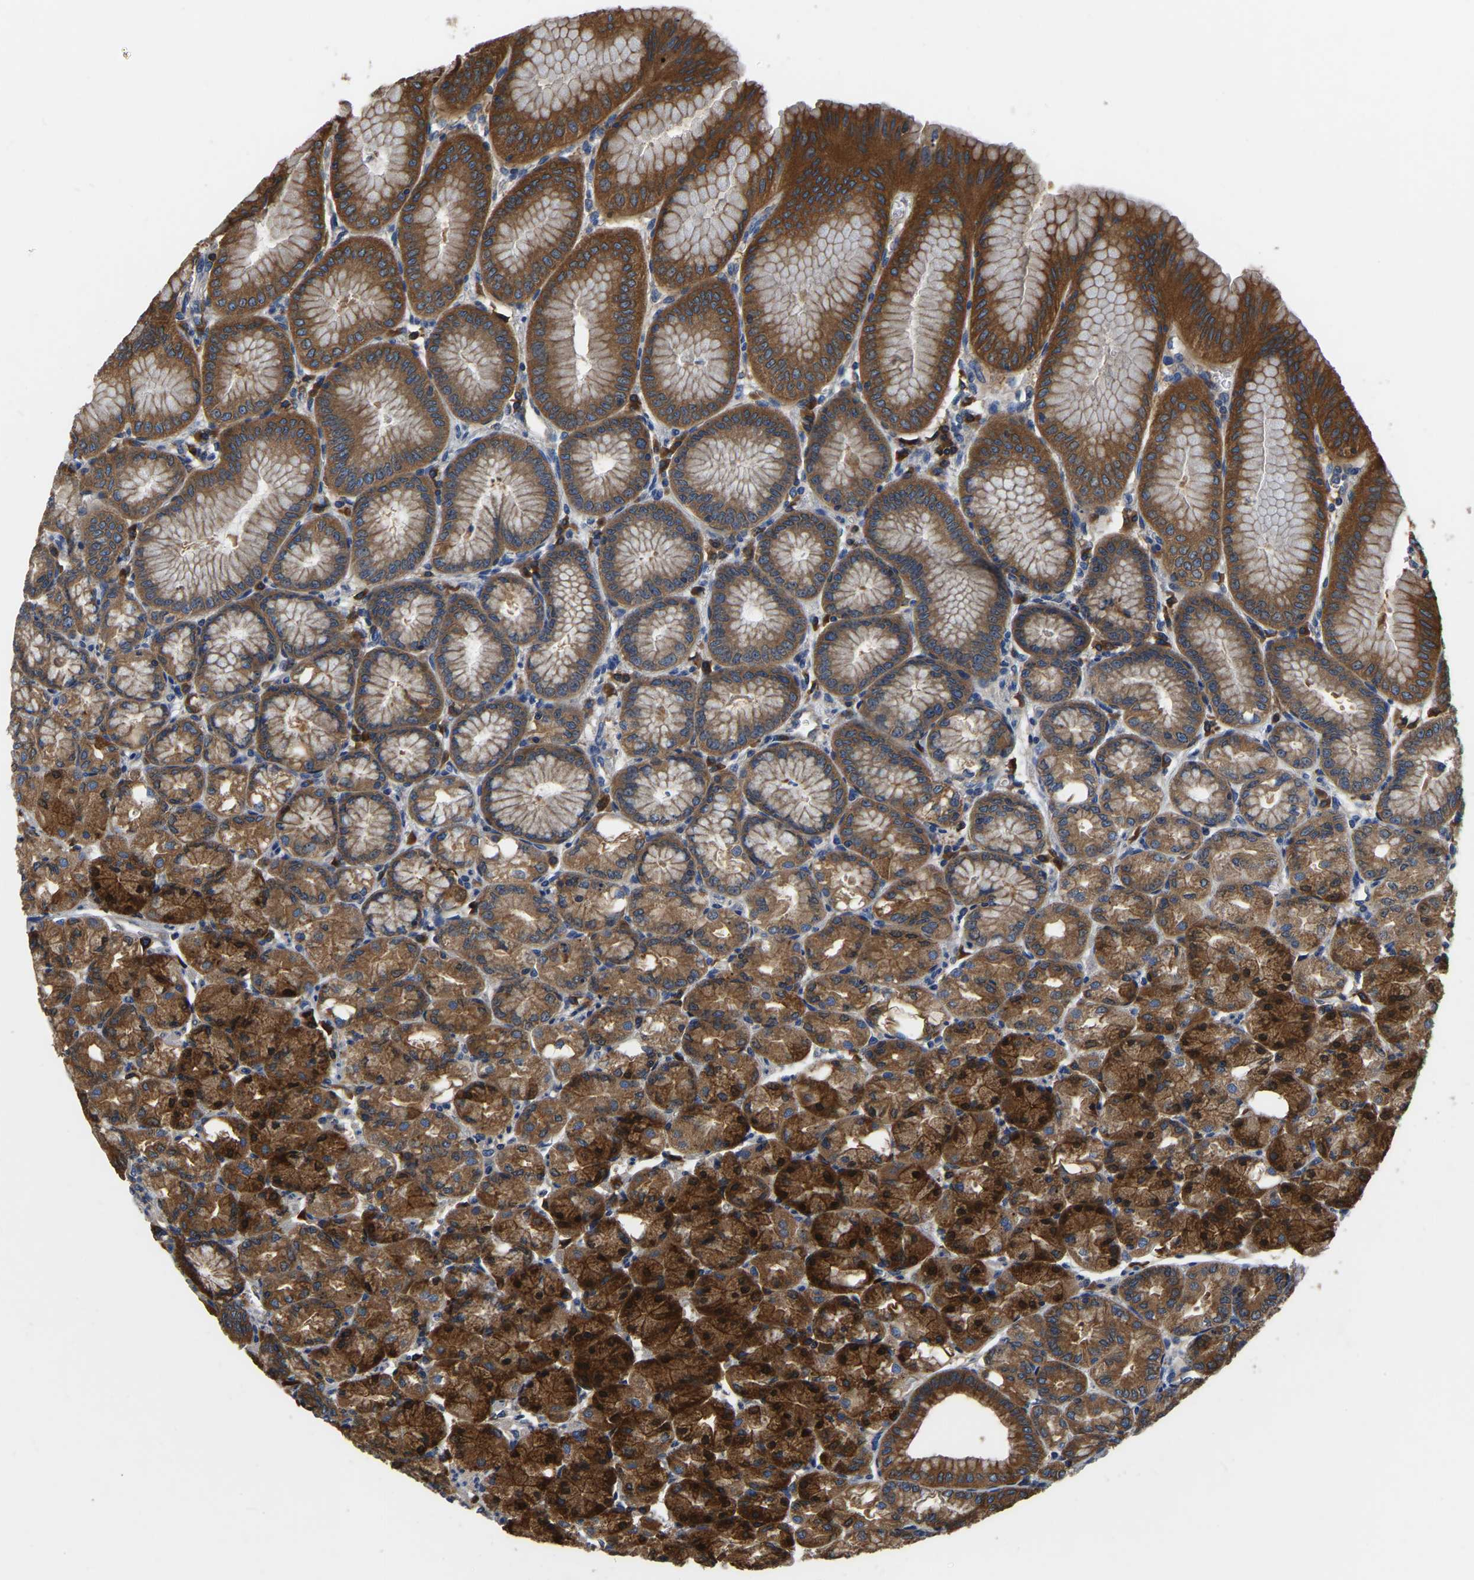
{"staining": {"intensity": "strong", "quantity": ">75%", "location": "cytoplasmic/membranous"}, "tissue": "stomach", "cell_type": "Glandular cells", "image_type": "normal", "snomed": [{"axis": "morphology", "description": "Normal tissue, NOS"}, {"axis": "topography", "description": "Stomach, lower"}], "caption": "Benign stomach demonstrates strong cytoplasmic/membranous positivity in approximately >75% of glandular cells (Stains: DAB in brown, nuclei in blue, Microscopy: brightfield microscopy at high magnification)..", "gene": "GARS1", "patient": {"sex": "male", "age": 71}}